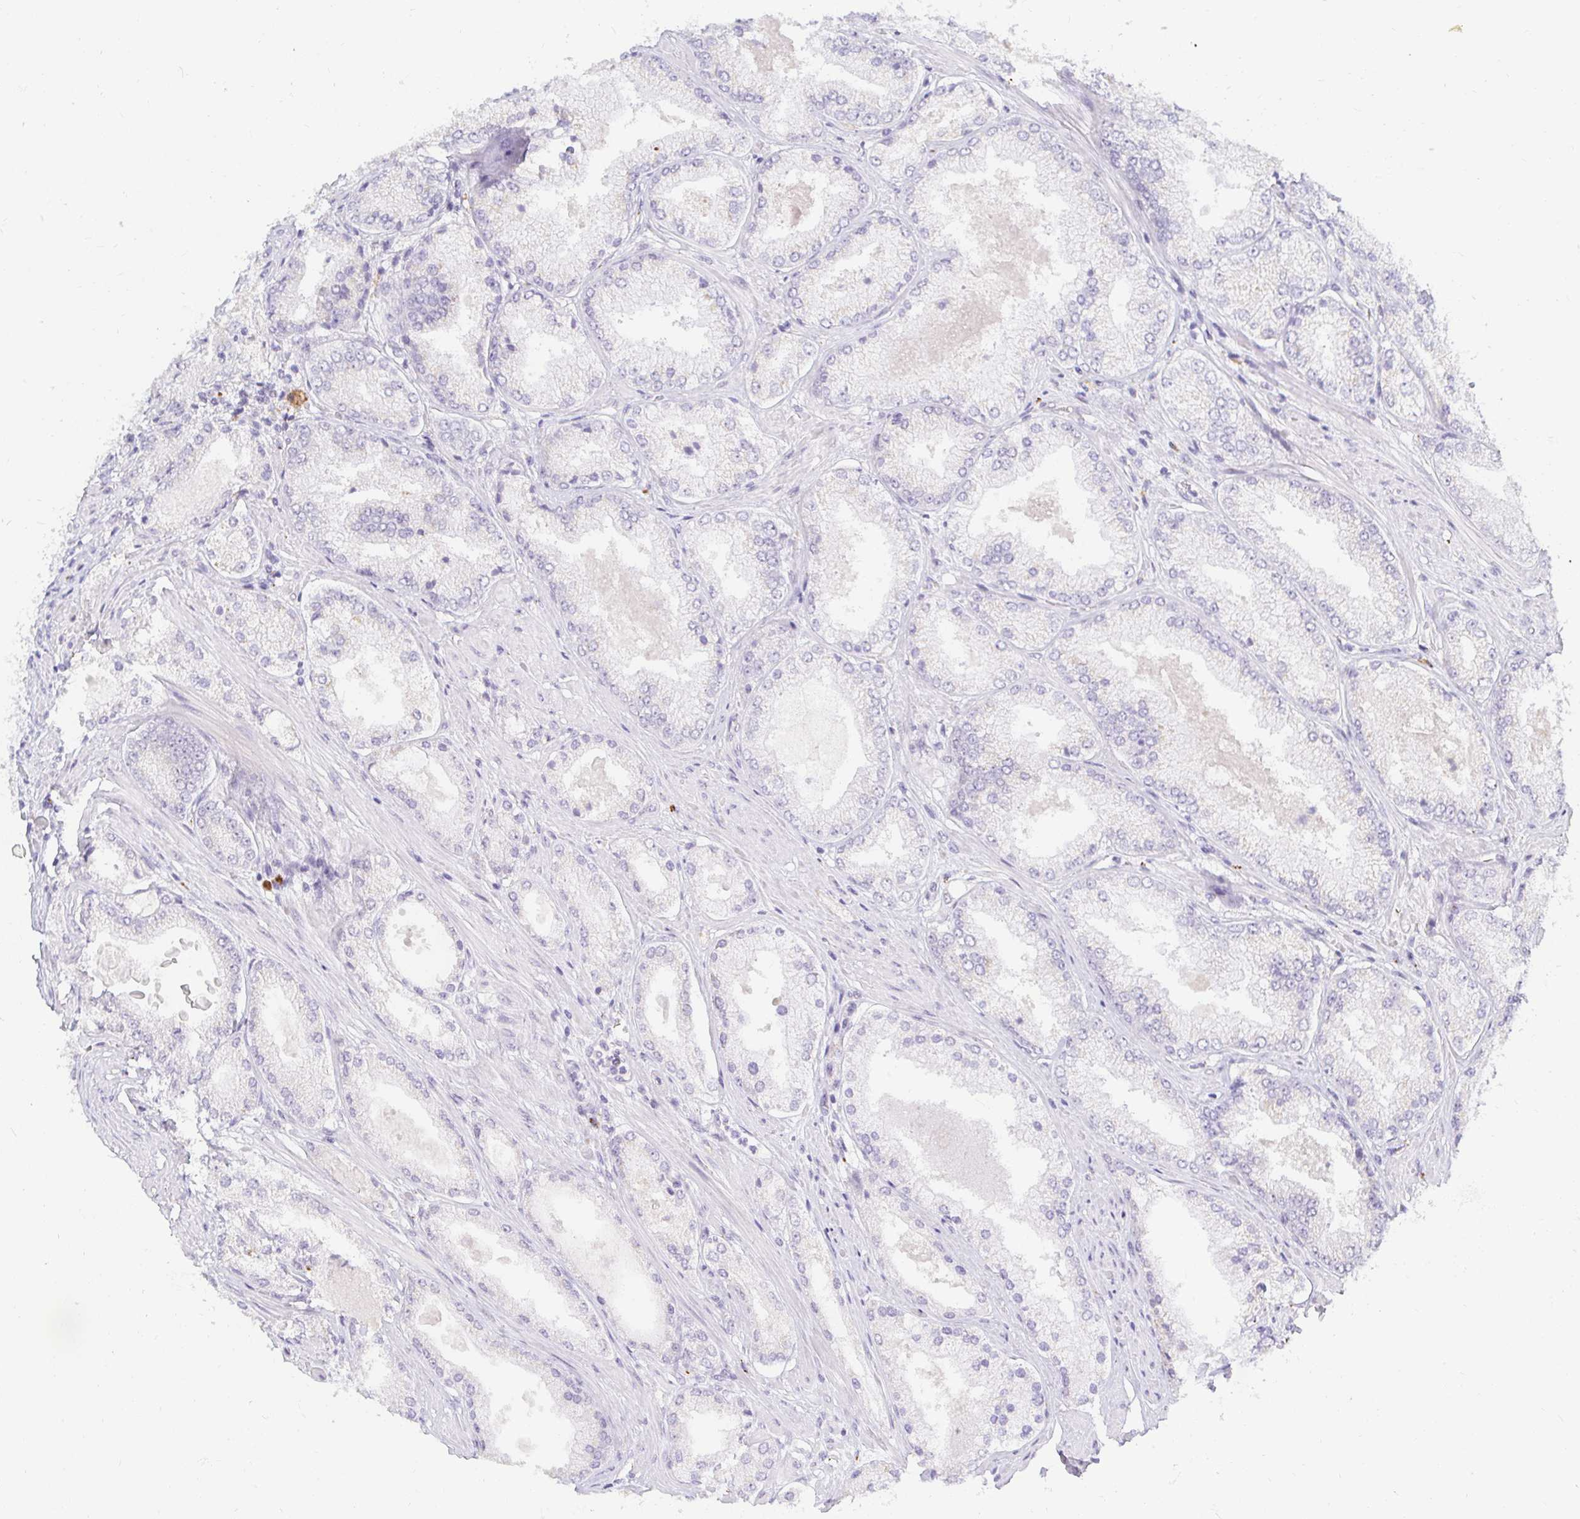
{"staining": {"intensity": "negative", "quantity": "none", "location": "none"}, "tissue": "prostate cancer", "cell_type": "Tumor cells", "image_type": "cancer", "snomed": [{"axis": "morphology", "description": "Adenocarcinoma, Low grade"}, {"axis": "topography", "description": "Prostate"}], "caption": "IHC of adenocarcinoma (low-grade) (prostate) shows no positivity in tumor cells.", "gene": "OR51D1", "patient": {"sex": "male", "age": 68}}